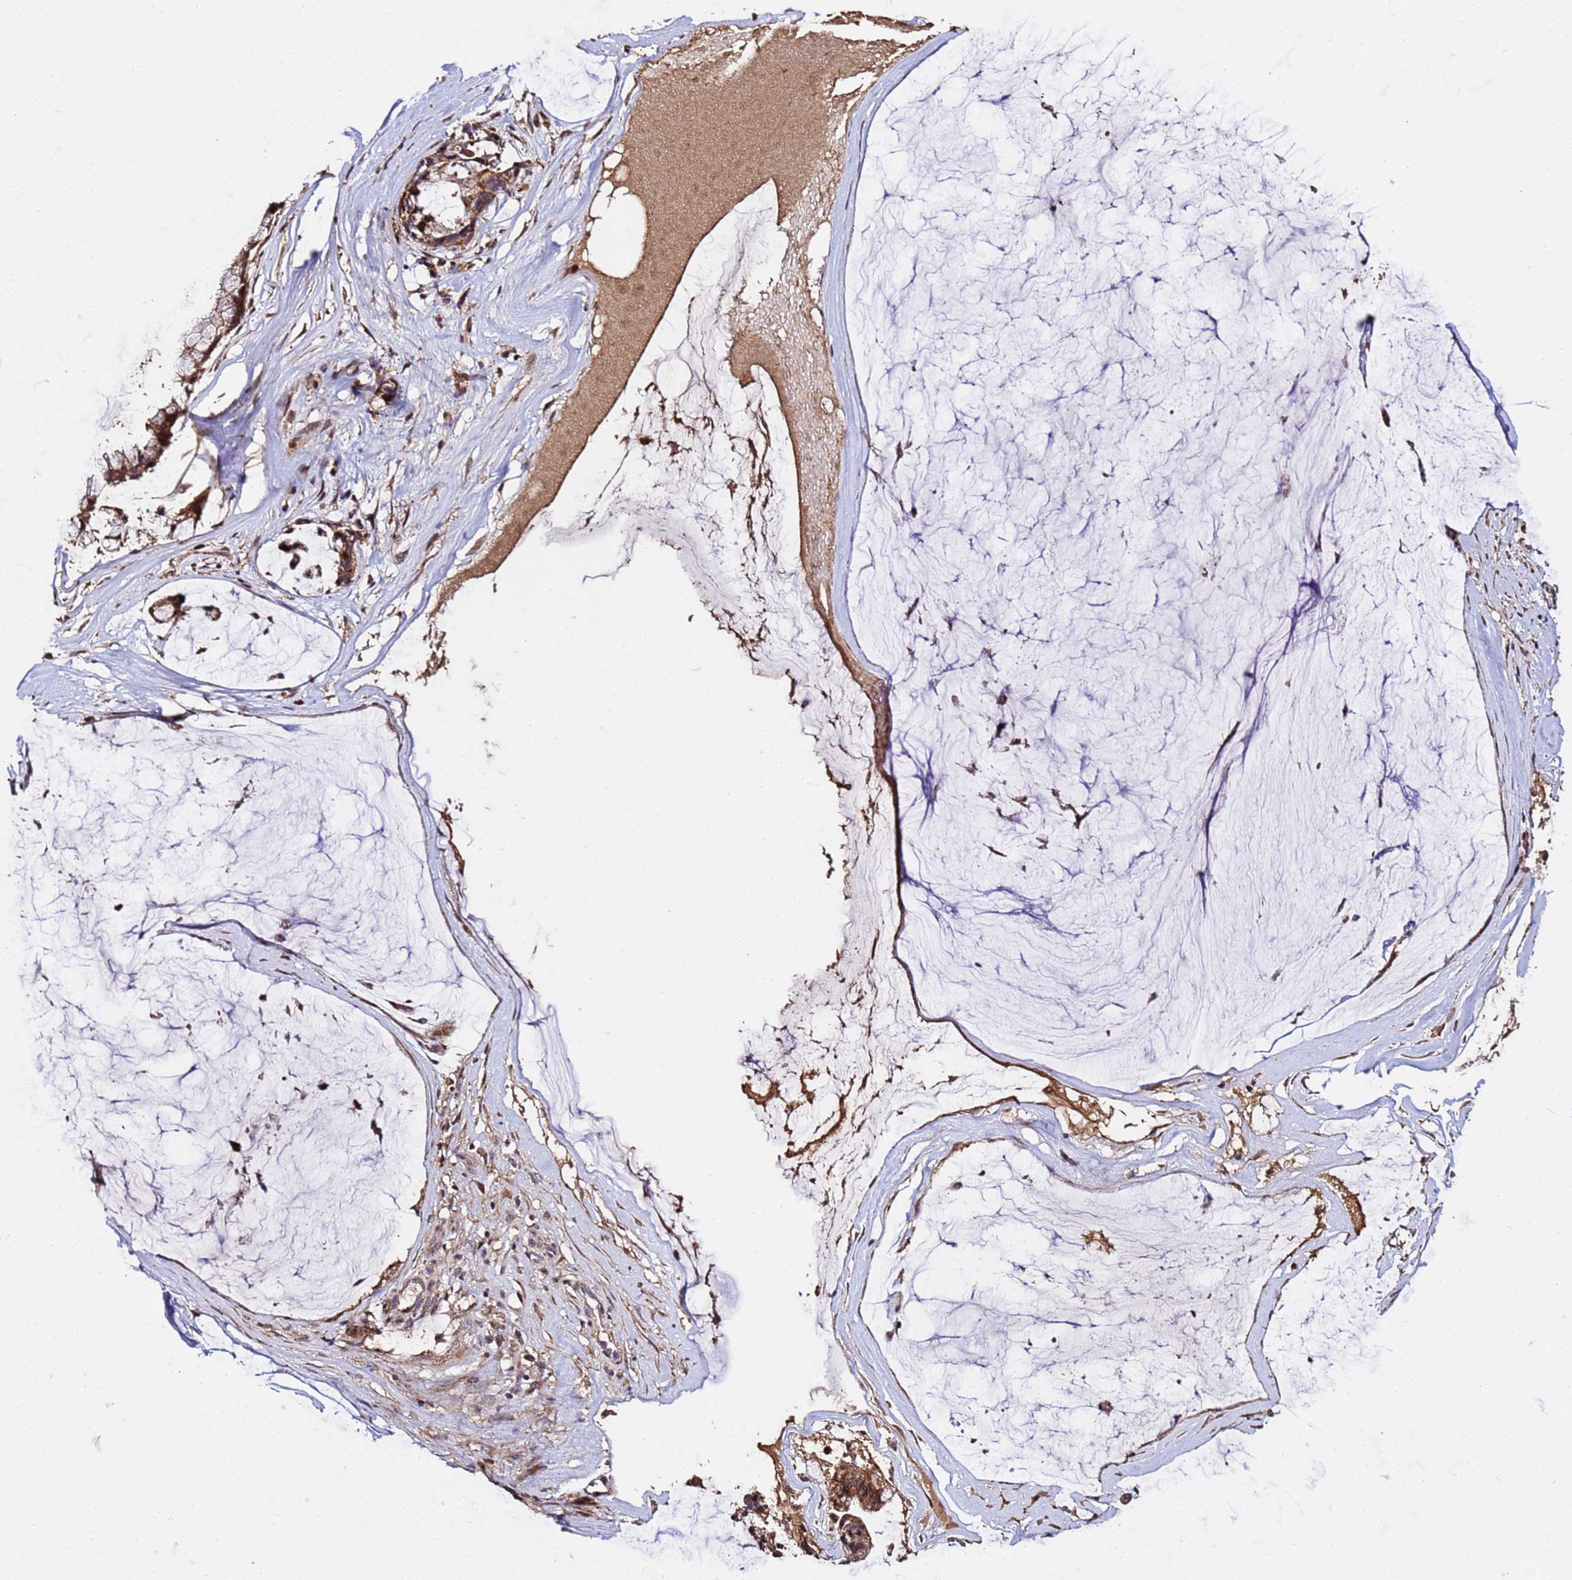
{"staining": {"intensity": "strong", "quantity": ">75%", "location": "cytoplasmic/membranous"}, "tissue": "ovarian cancer", "cell_type": "Tumor cells", "image_type": "cancer", "snomed": [{"axis": "morphology", "description": "Cystadenocarcinoma, mucinous, NOS"}, {"axis": "topography", "description": "Ovary"}], "caption": "Protein analysis of ovarian mucinous cystadenocarcinoma tissue shows strong cytoplasmic/membranous expression in approximately >75% of tumor cells.", "gene": "WNK4", "patient": {"sex": "female", "age": 39}}